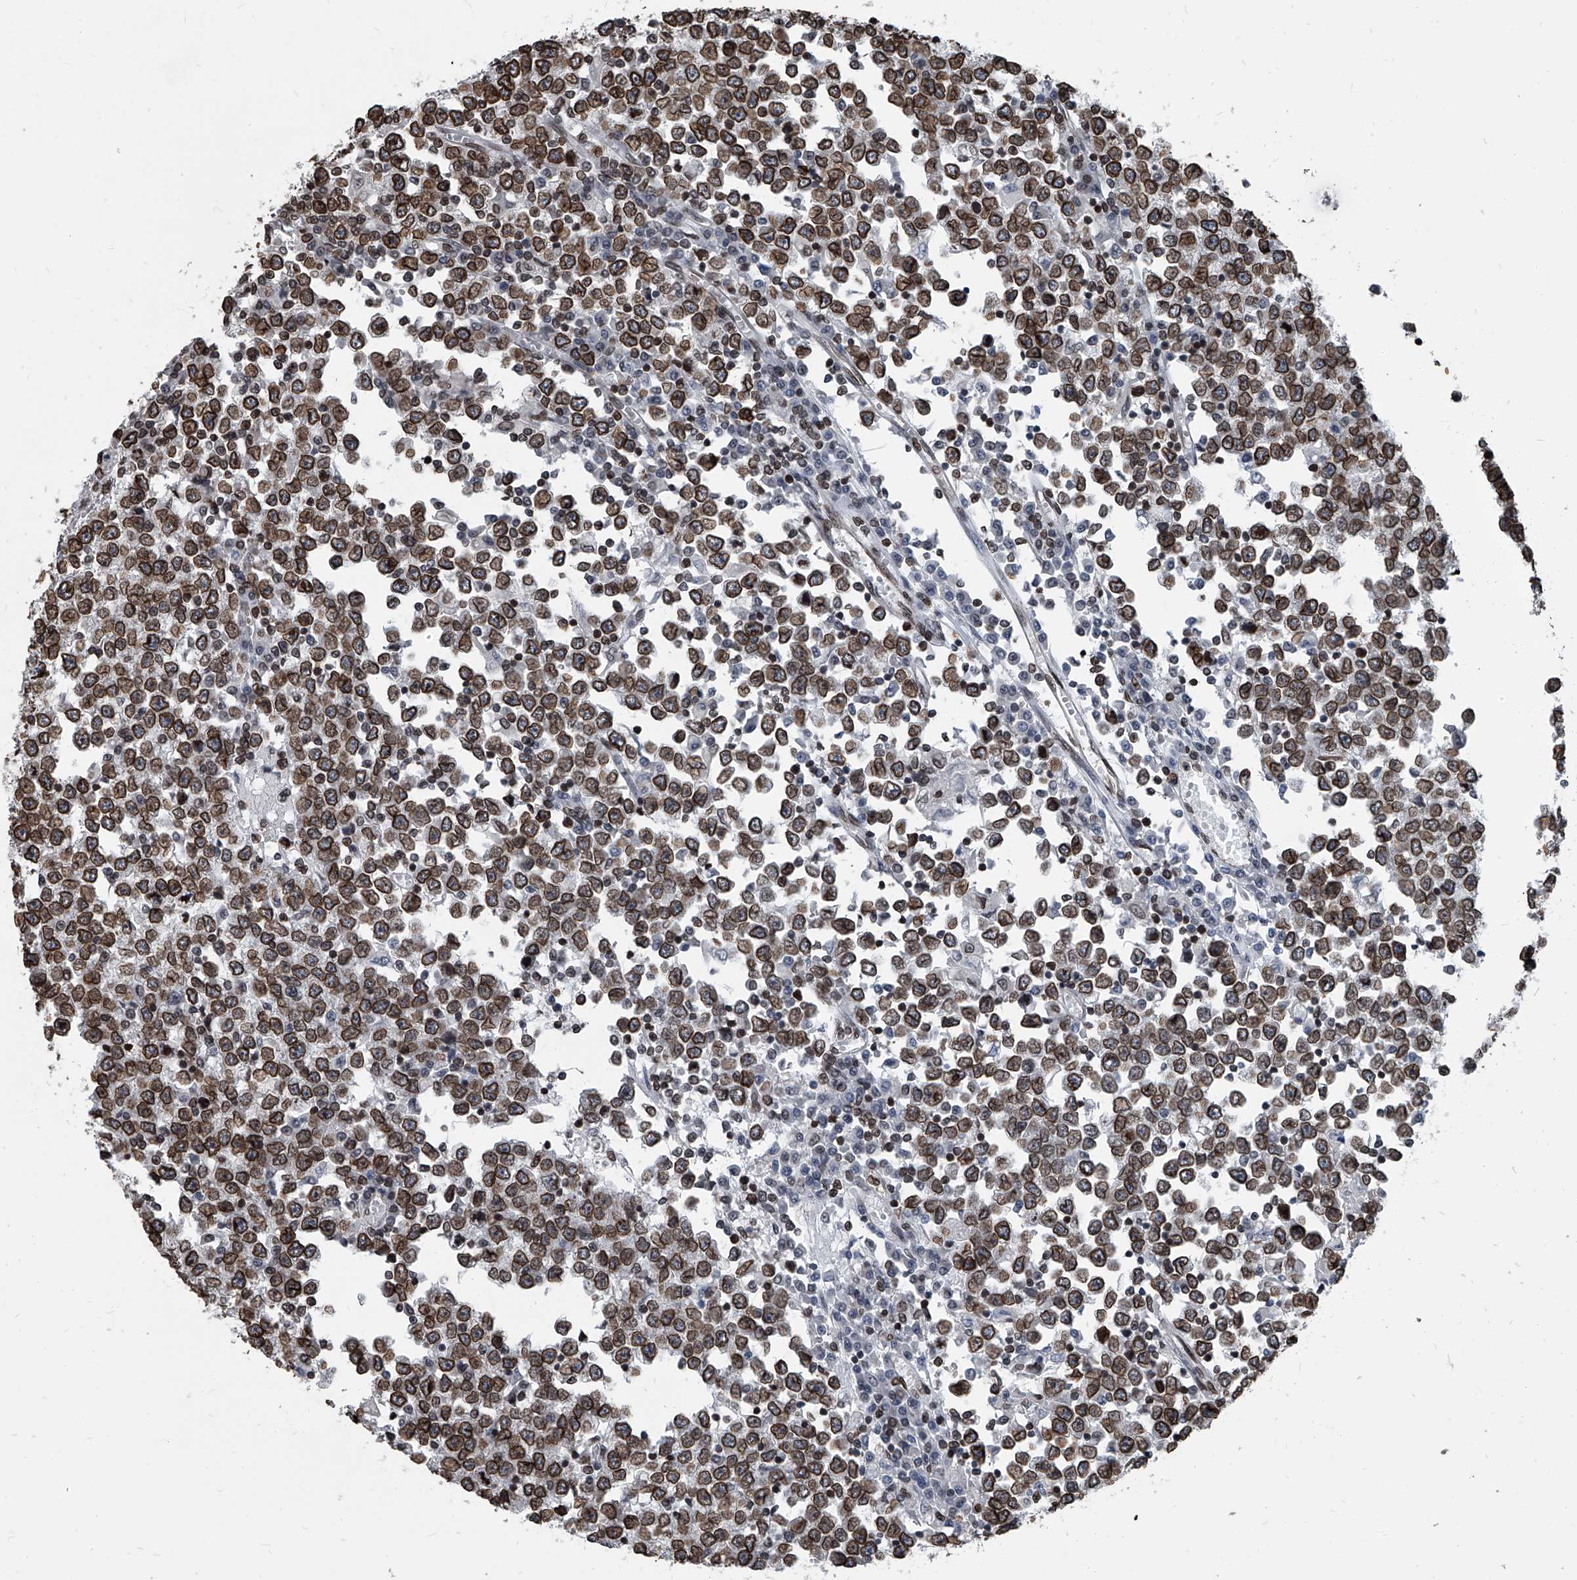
{"staining": {"intensity": "moderate", "quantity": ">75%", "location": "cytoplasmic/membranous,nuclear"}, "tissue": "testis cancer", "cell_type": "Tumor cells", "image_type": "cancer", "snomed": [{"axis": "morphology", "description": "Seminoma, NOS"}, {"axis": "topography", "description": "Testis"}], "caption": "Testis cancer tissue demonstrates moderate cytoplasmic/membranous and nuclear positivity in about >75% of tumor cells", "gene": "PHF20", "patient": {"sex": "male", "age": 65}}